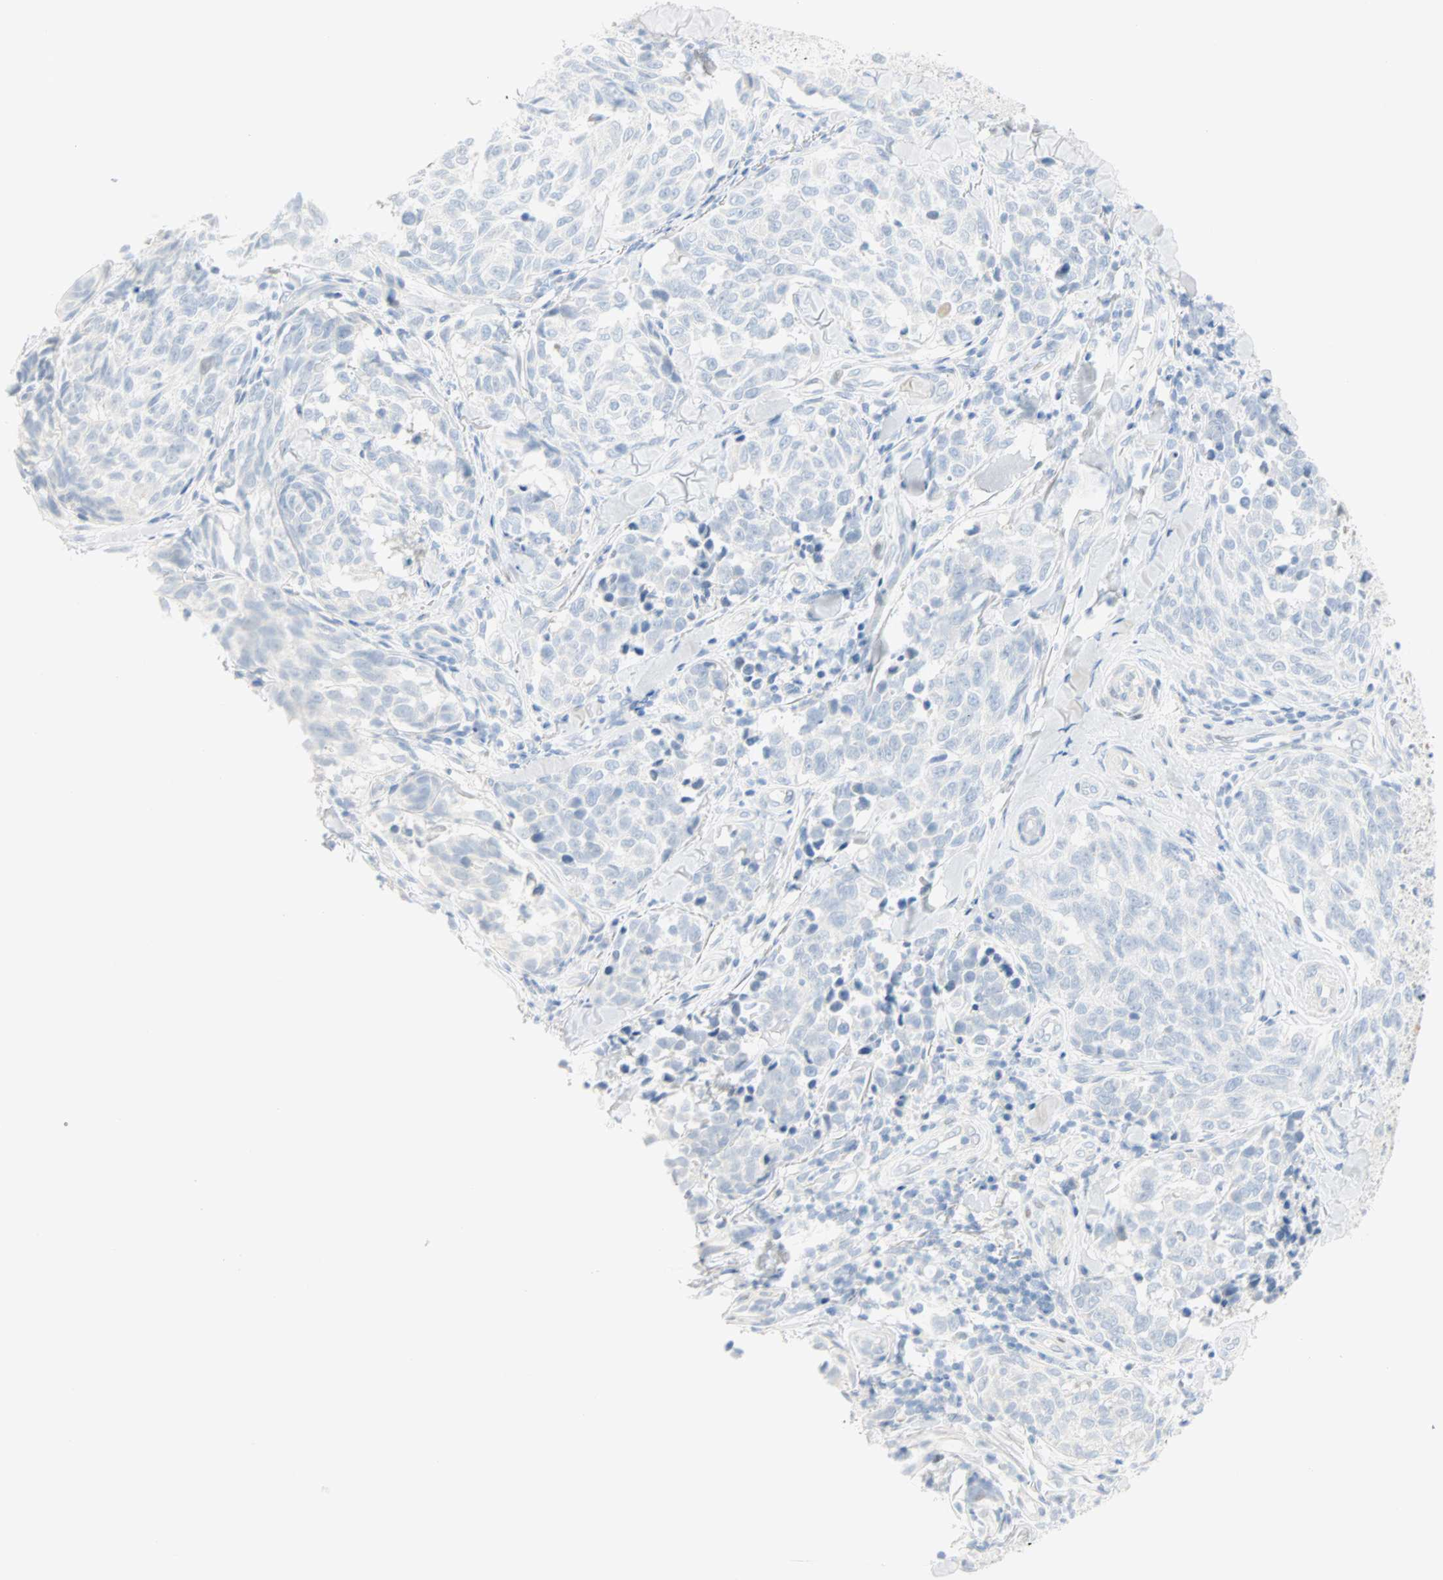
{"staining": {"intensity": "negative", "quantity": "none", "location": "none"}, "tissue": "melanoma", "cell_type": "Tumor cells", "image_type": "cancer", "snomed": [{"axis": "morphology", "description": "Malignant melanoma, NOS"}, {"axis": "topography", "description": "Skin"}], "caption": "Photomicrograph shows no protein positivity in tumor cells of melanoma tissue.", "gene": "SELENBP1", "patient": {"sex": "female", "age": 64}}